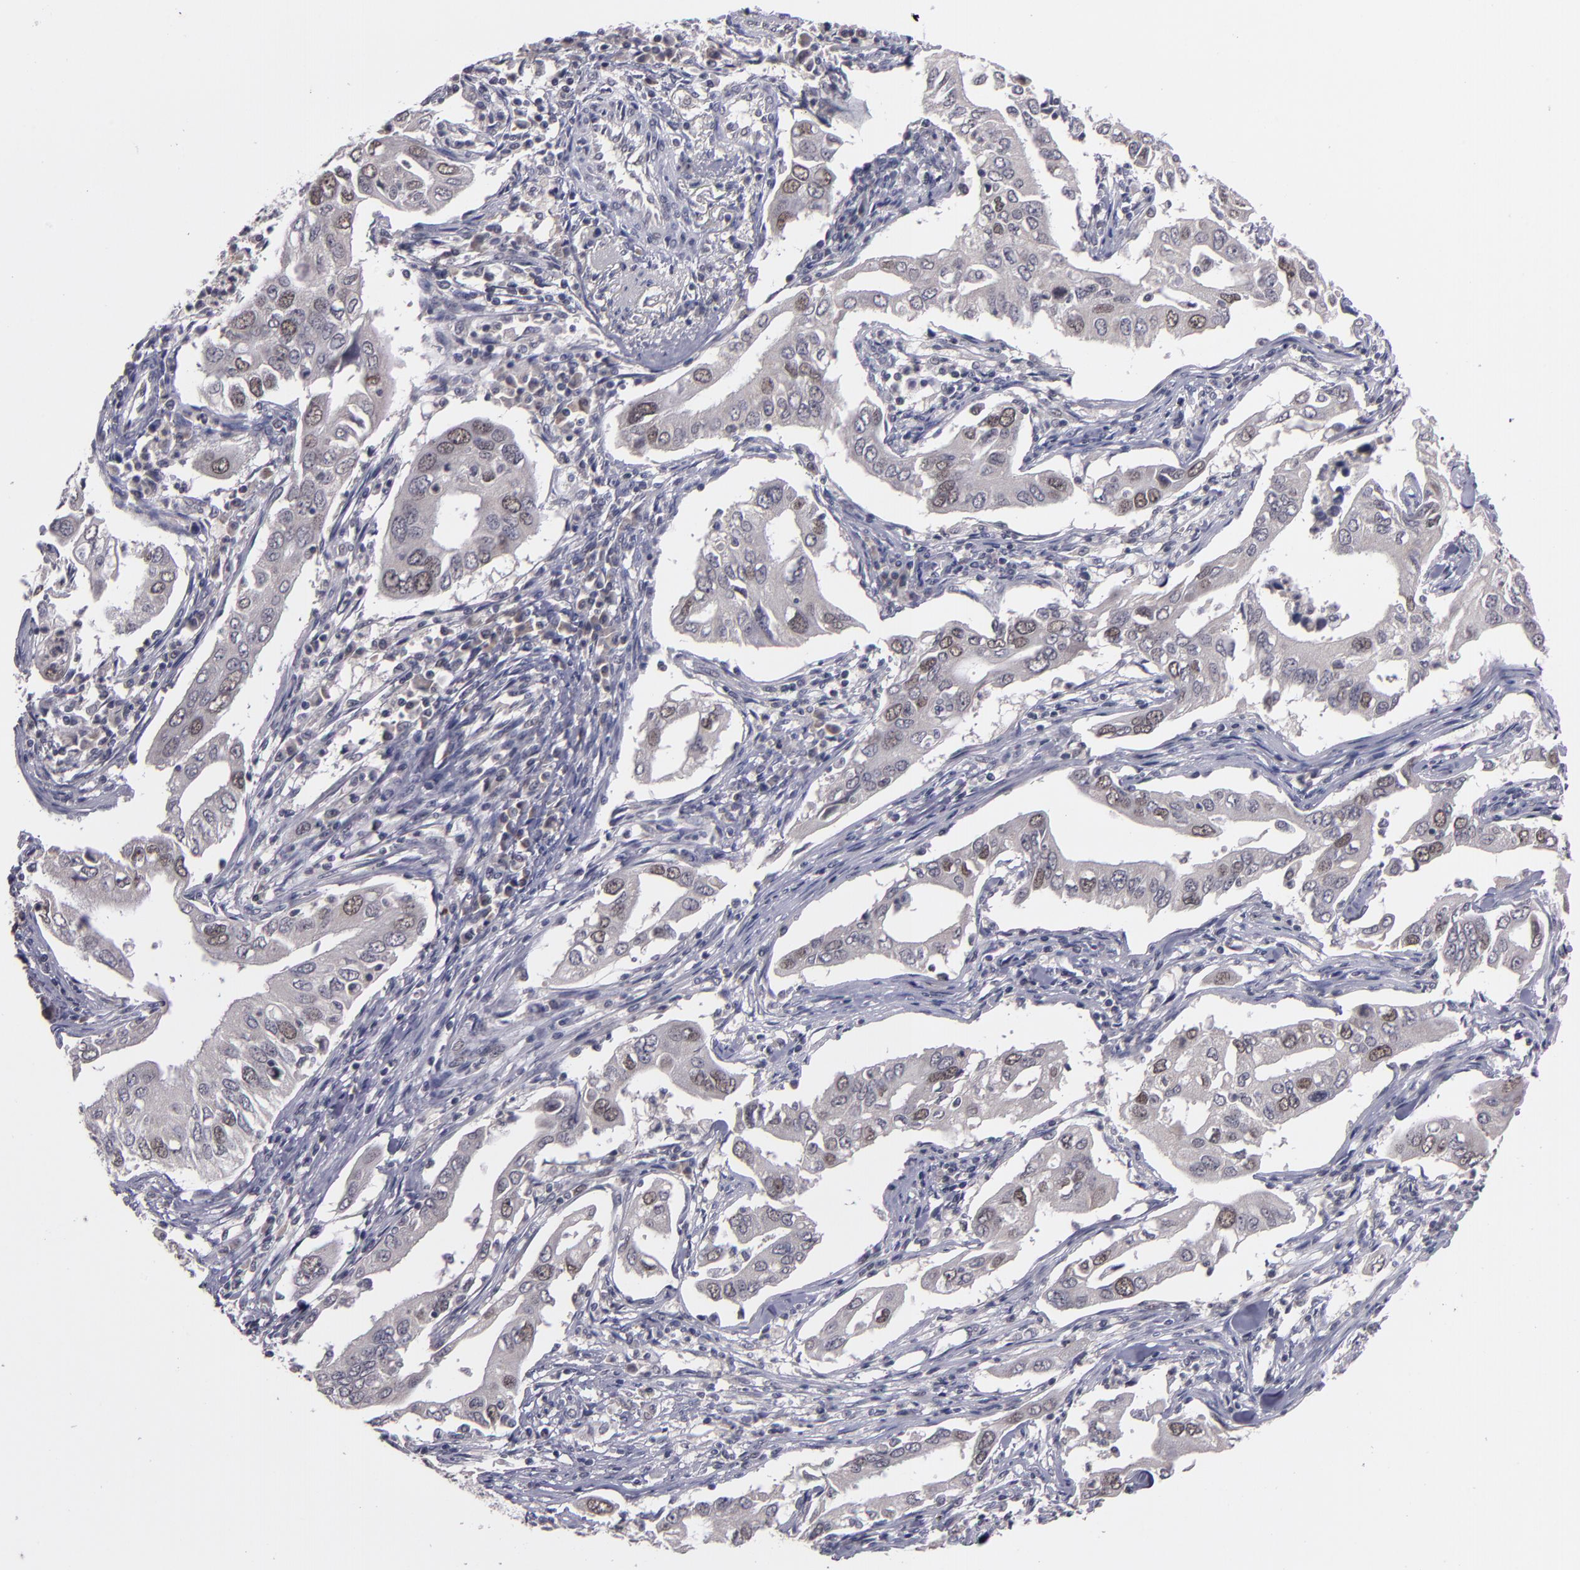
{"staining": {"intensity": "weak", "quantity": "25%-75%", "location": "cytoplasmic/membranous"}, "tissue": "lung cancer", "cell_type": "Tumor cells", "image_type": "cancer", "snomed": [{"axis": "morphology", "description": "Adenocarcinoma, NOS"}, {"axis": "topography", "description": "Lung"}], "caption": "Immunohistochemistry (IHC) of lung adenocarcinoma shows low levels of weak cytoplasmic/membranous expression in about 25%-75% of tumor cells.", "gene": "CDC7", "patient": {"sex": "male", "age": 48}}